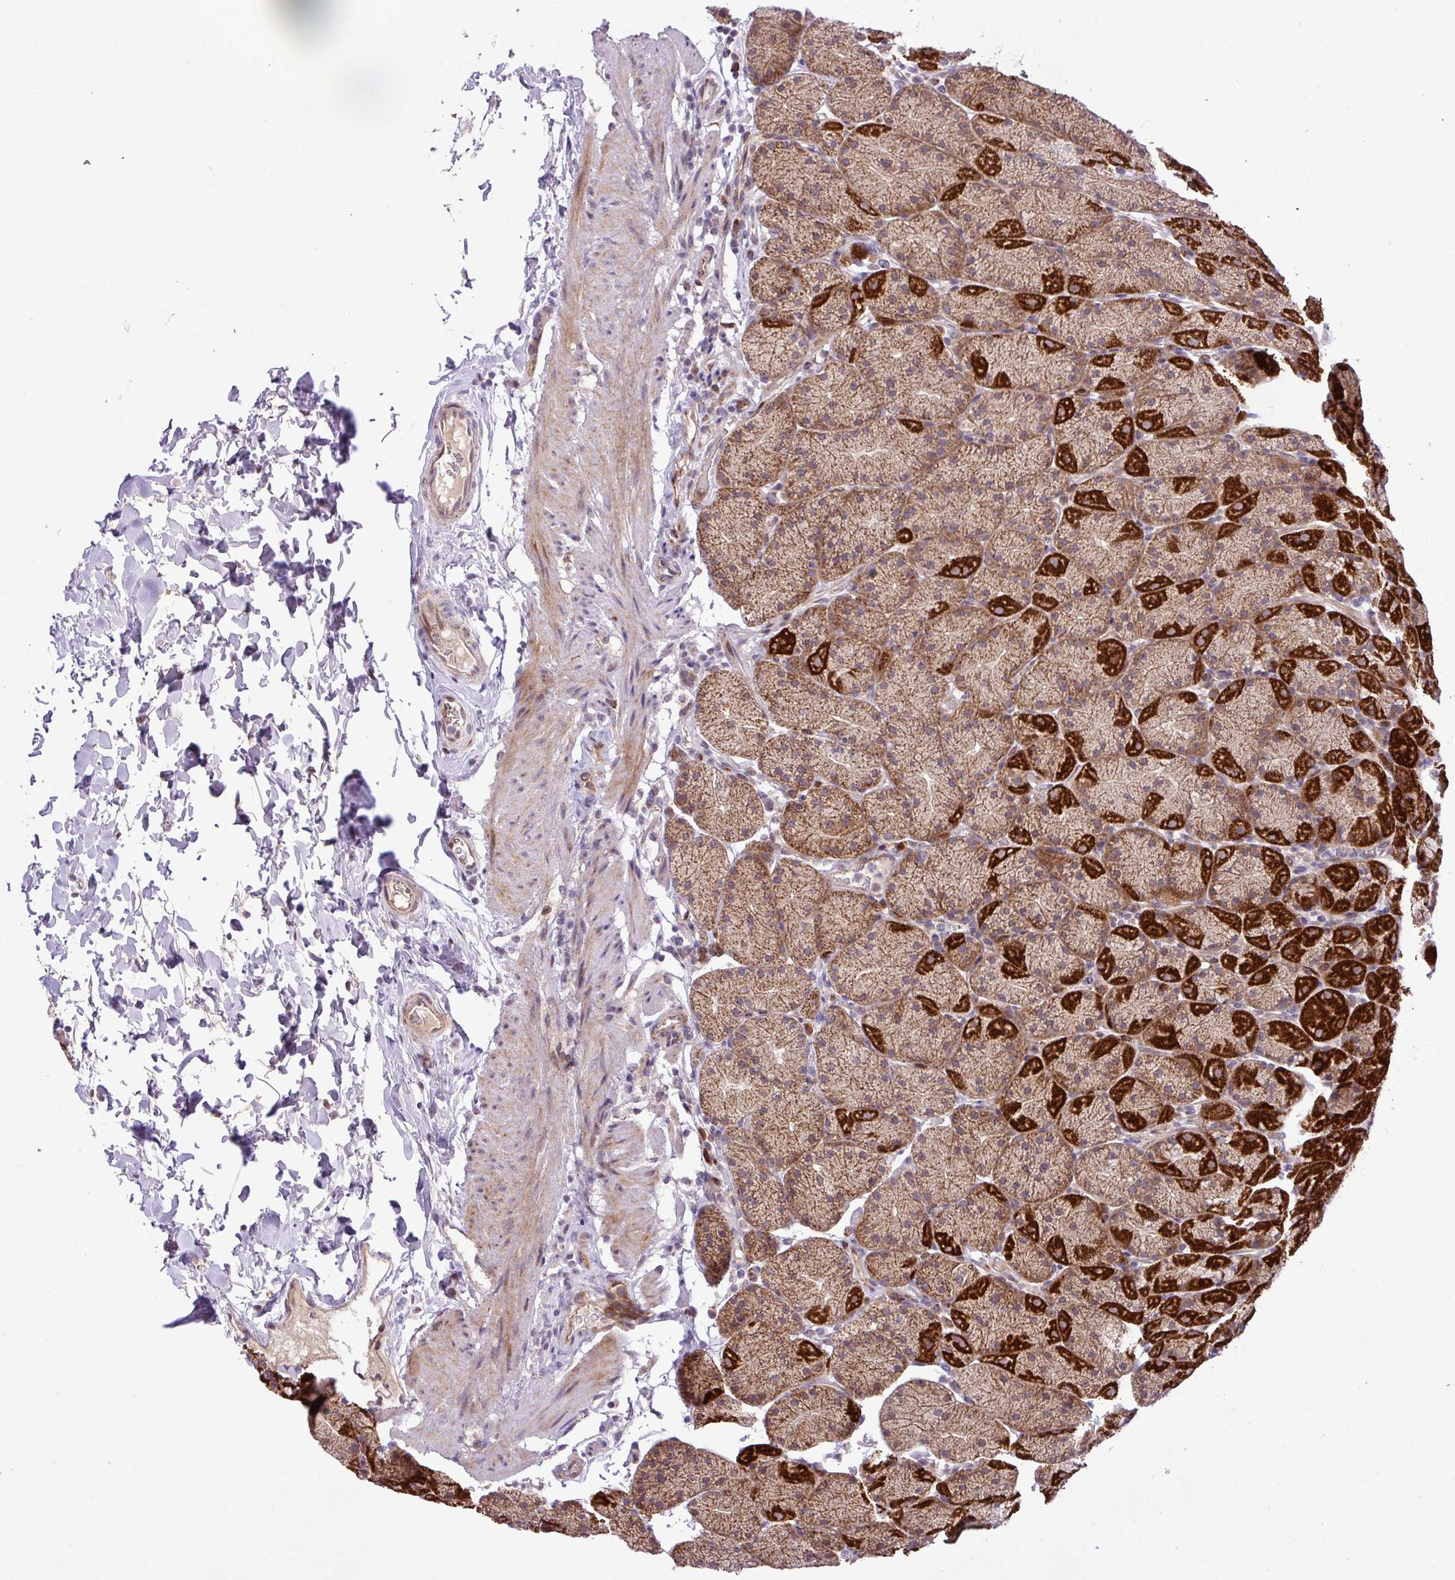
{"staining": {"intensity": "strong", "quantity": ">75%", "location": "cytoplasmic/membranous"}, "tissue": "stomach", "cell_type": "Glandular cells", "image_type": "normal", "snomed": [{"axis": "morphology", "description": "Normal tissue, NOS"}, {"axis": "topography", "description": "Stomach, upper"}, {"axis": "topography", "description": "Stomach, lower"}], "caption": "Immunohistochemistry (DAB) staining of normal stomach shows strong cytoplasmic/membranous protein positivity in approximately >75% of glandular cells.", "gene": "B3GNT9", "patient": {"sex": "male", "age": 67}}